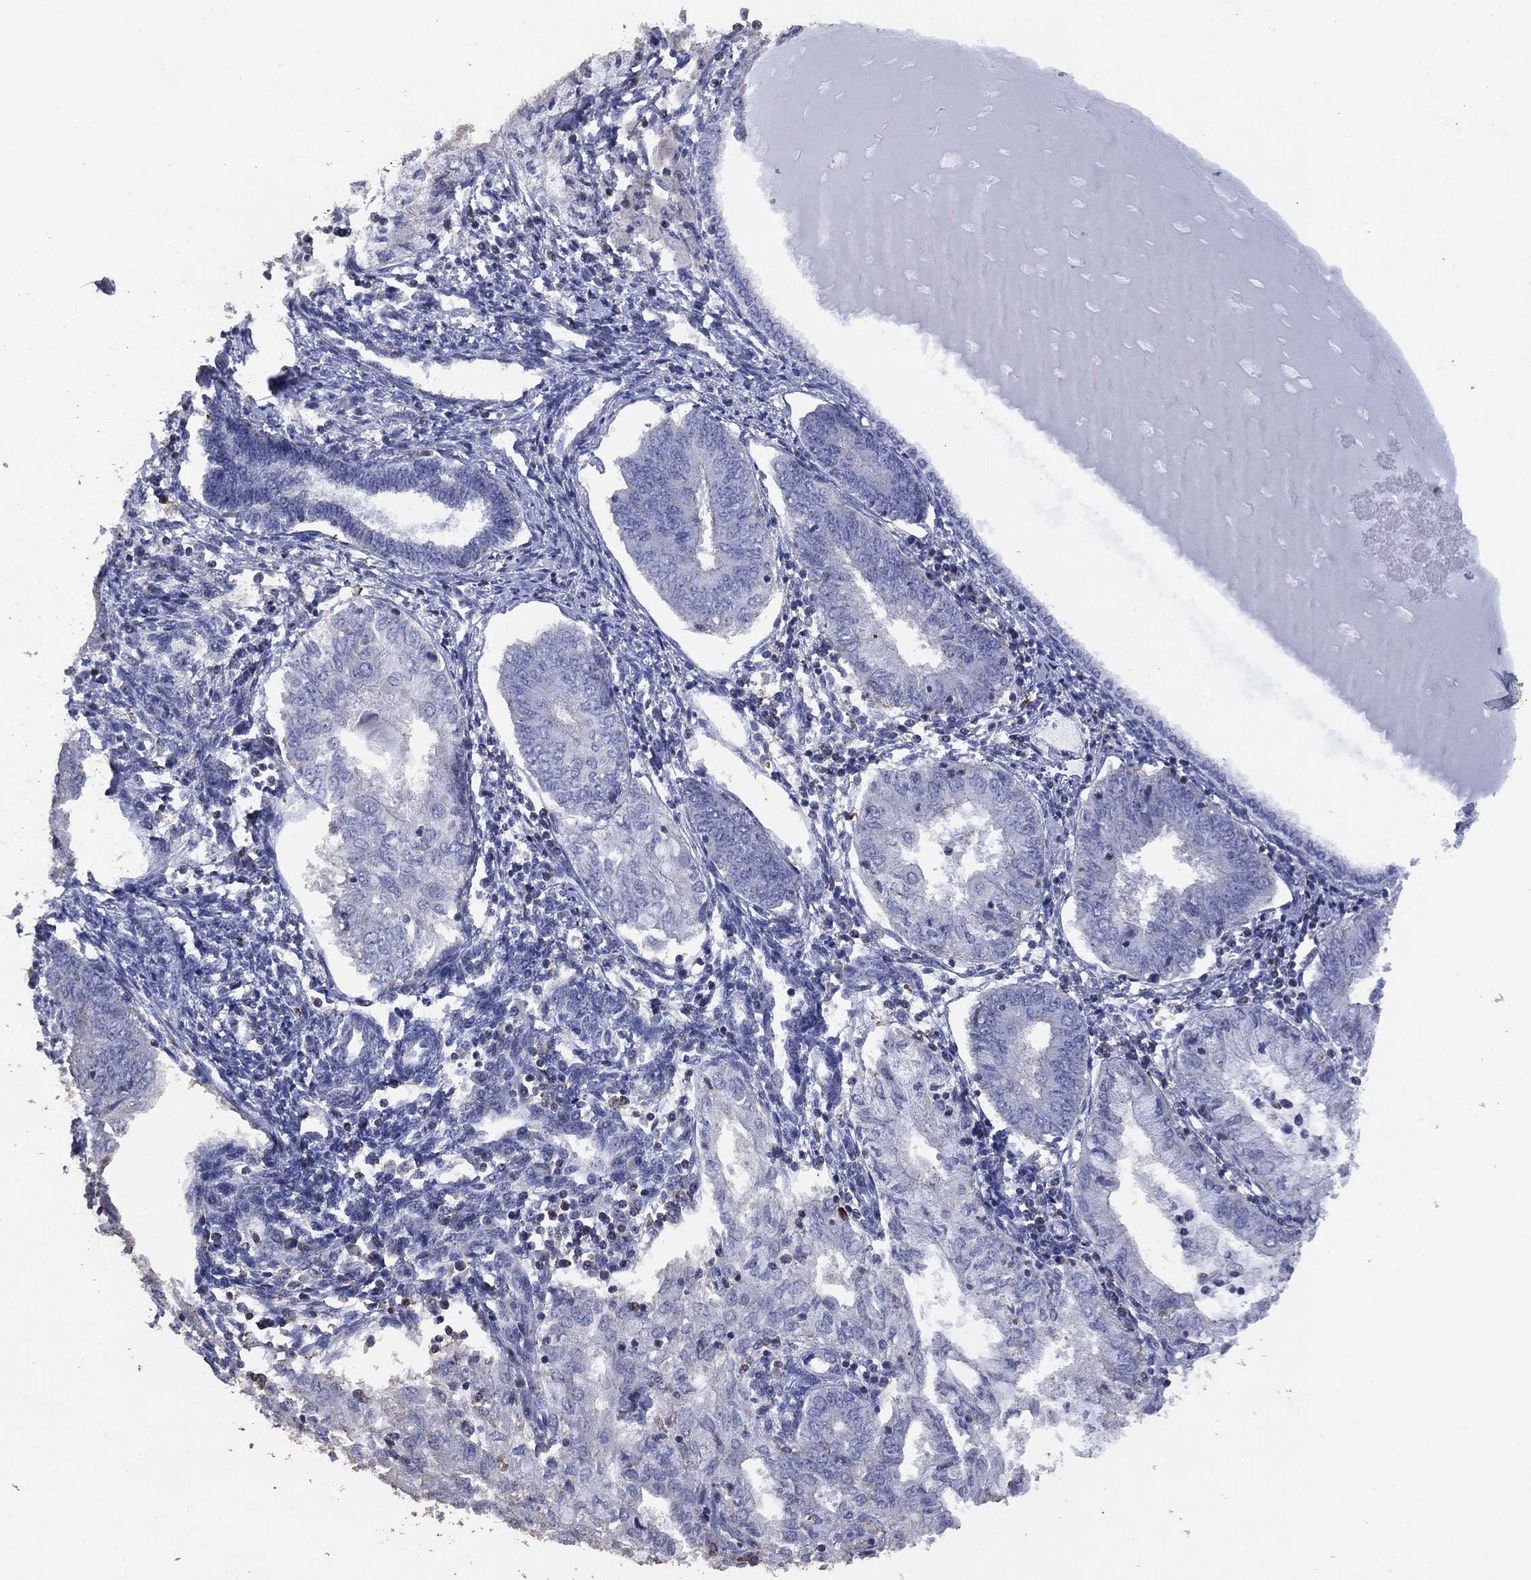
{"staining": {"intensity": "negative", "quantity": "none", "location": "none"}, "tissue": "endometrial cancer", "cell_type": "Tumor cells", "image_type": "cancer", "snomed": [{"axis": "morphology", "description": "Adenocarcinoma, NOS"}, {"axis": "topography", "description": "Endometrium"}], "caption": "This image is of endometrial cancer (adenocarcinoma) stained with immunohistochemistry to label a protein in brown with the nuclei are counter-stained blue. There is no staining in tumor cells.", "gene": "ADPRHL1", "patient": {"sex": "female", "age": 68}}